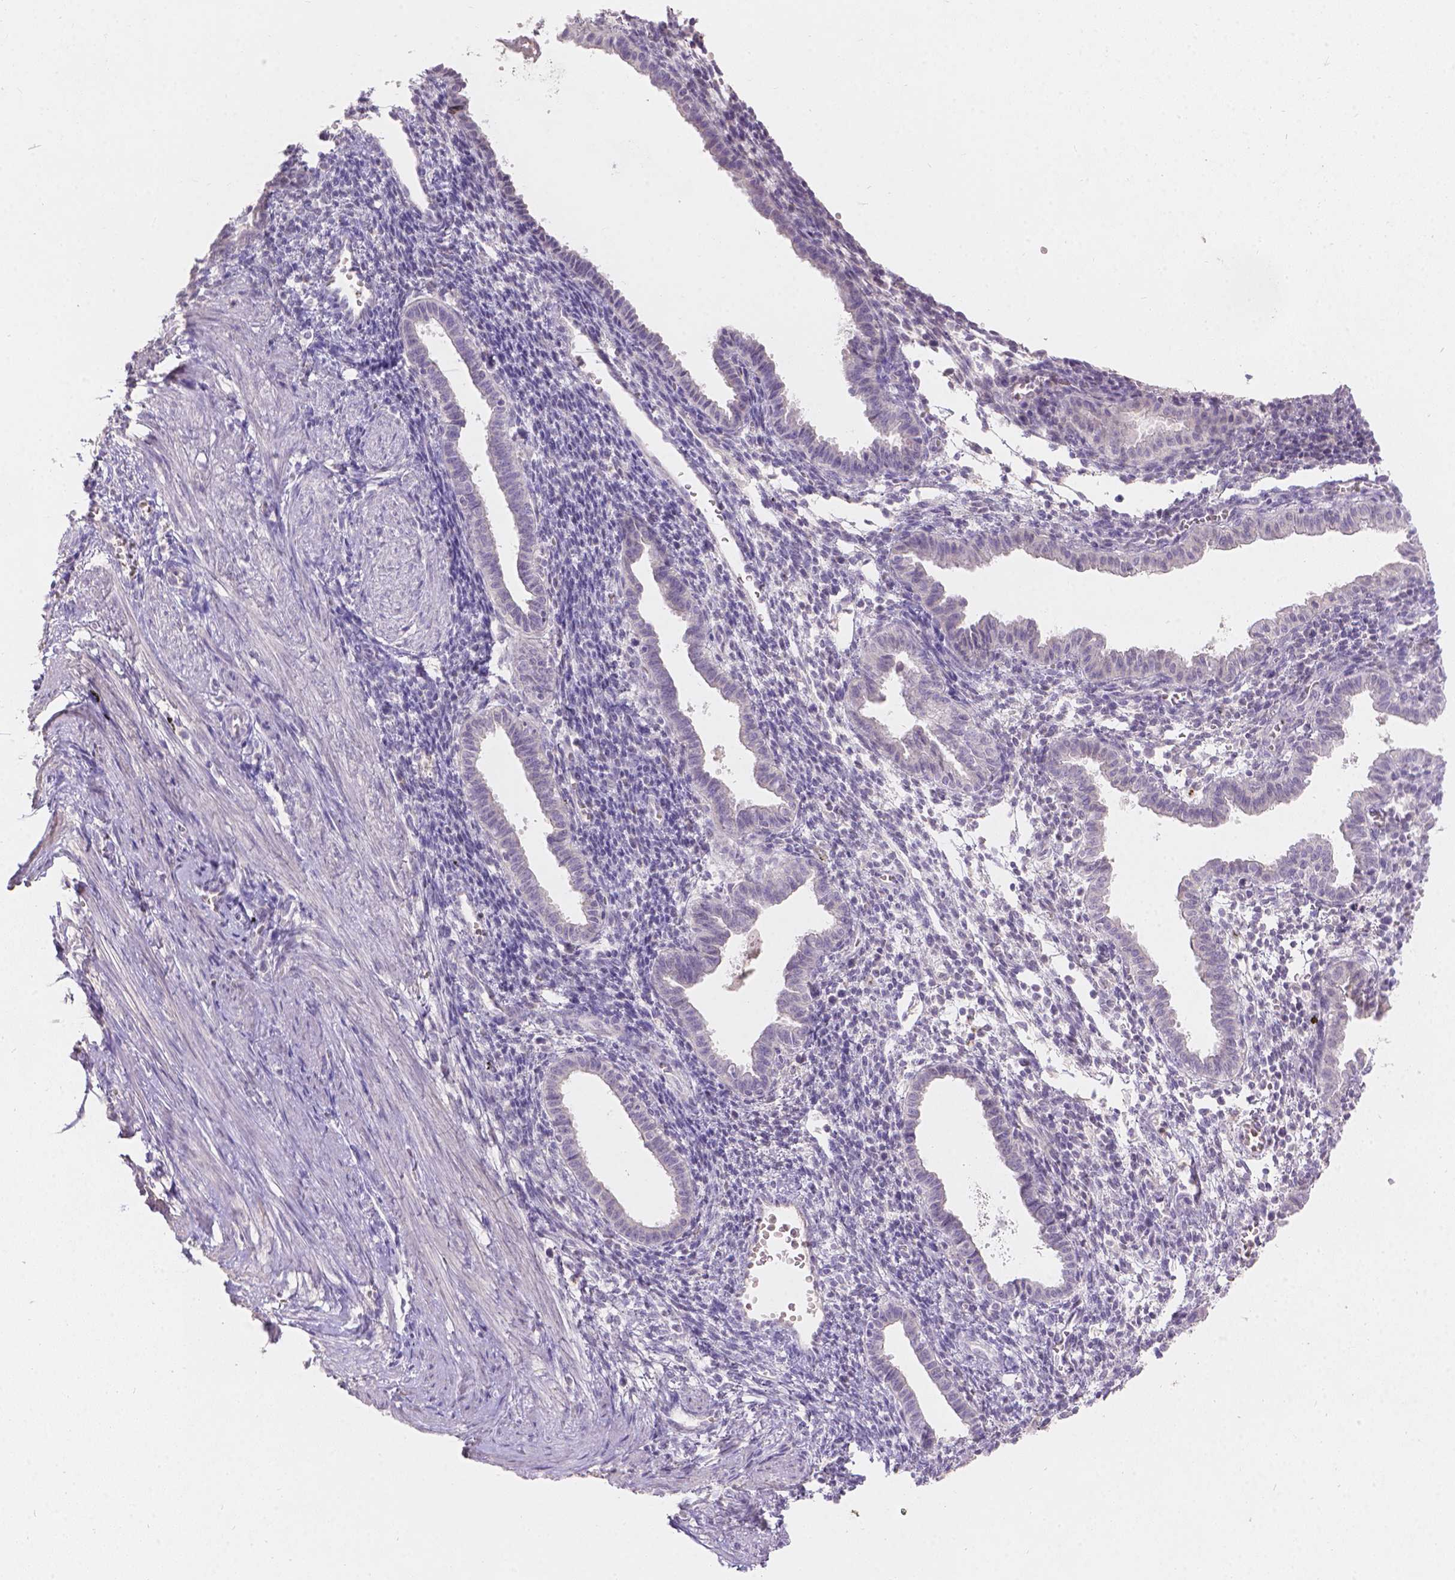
{"staining": {"intensity": "negative", "quantity": "none", "location": "none"}, "tissue": "endometrium", "cell_type": "Cells in endometrial stroma", "image_type": "normal", "snomed": [{"axis": "morphology", "description": "Normal tissue, NOS"}, {"axis": "topography", "description": "Endometrium"}], "caption": "This is an immunohistochemistry micrograph of benign endometrium. There is no staining in cells in endometrial stroma.", "gene": "DCAF4L1", "patient": {"sex": "female", "age": 37}}